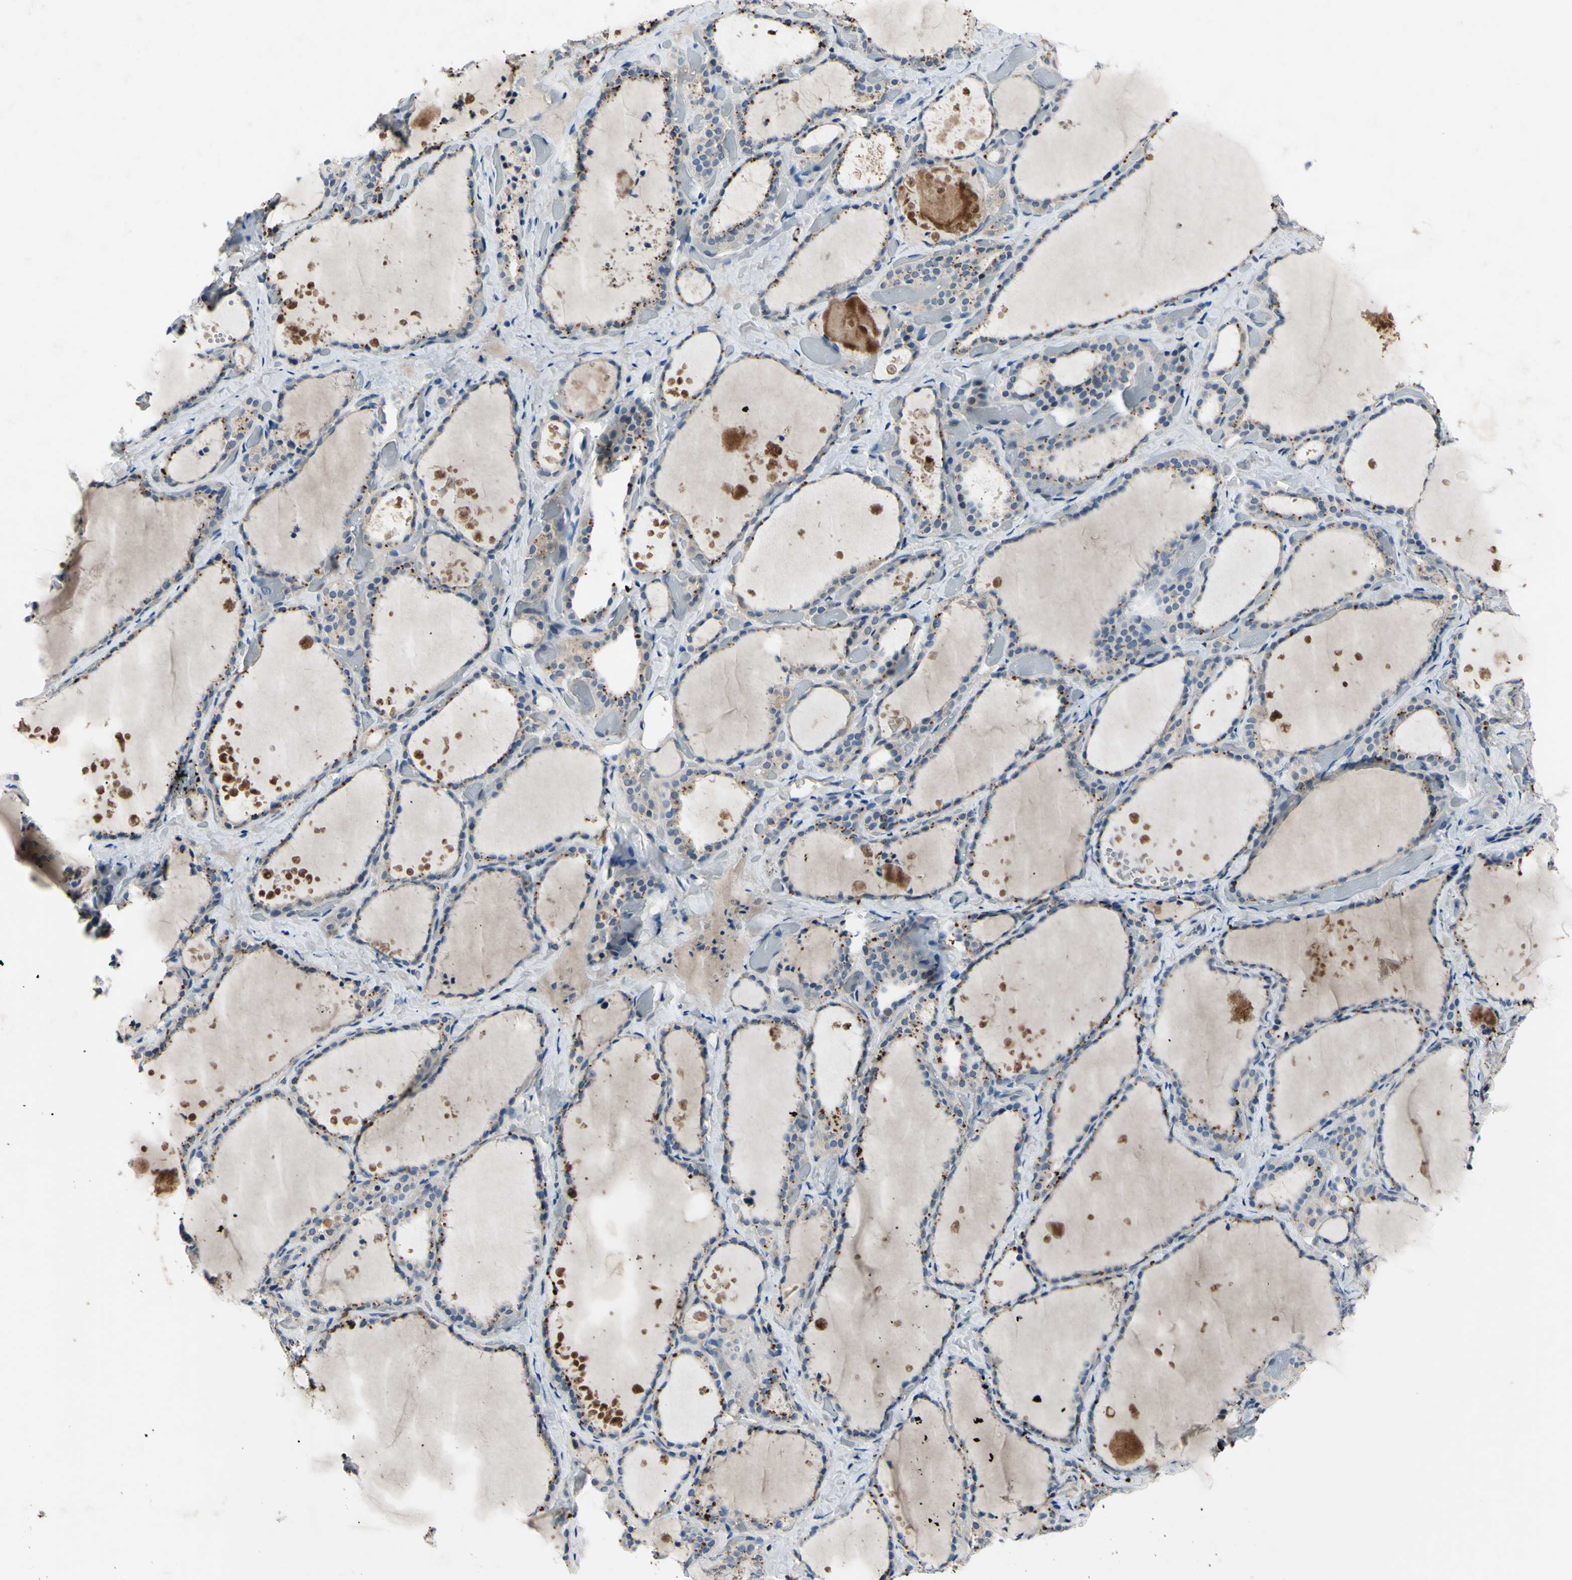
{"staining": {"intensity": "weak", "quantity": "<25%", "location": "cytoplasmic/membranous"}, "tissue": "thyroid gland", "cell_type": "Glandular cells", "image_type": "normal", "snomed": [{"axis": "morphology", "description": "Normal tissue, NOS"}, {"axis": "topography", "description": "Thyroid gland"}], "caption": "Immunohistochemistry of benign human thyroid gland reveals no positivity in glandular cells.", "gene": "HILPDA", "patient": {"sex": "female", "age": 44}}